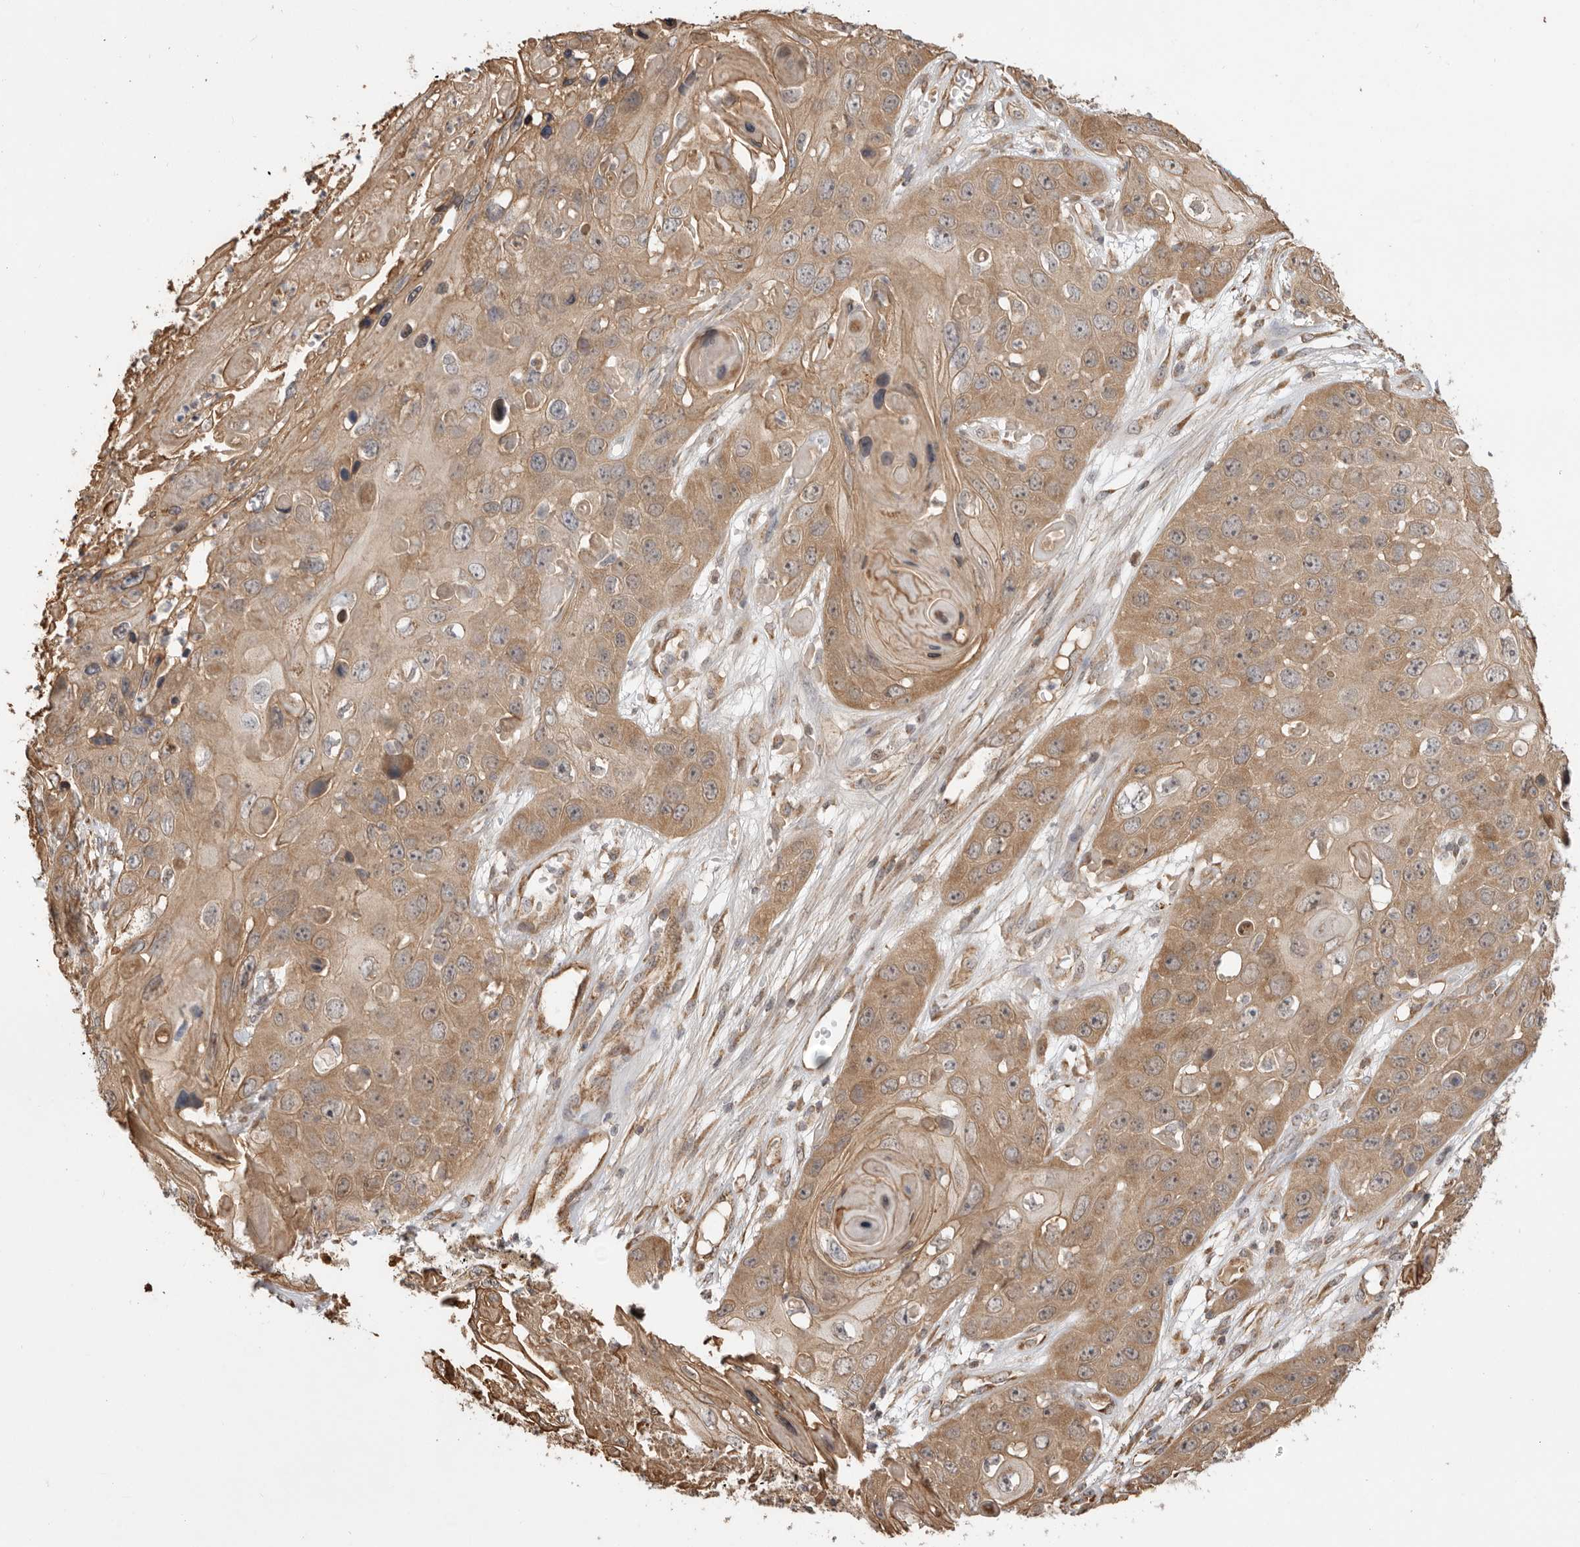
{"staining": {"intensity": "moderate", "quantity": ">75%", "location": "cytoplasmic/membranous"}, "tissue": "skin cancer", "cell_type": "Tumor cells", "image_type": "cancer", "snomed": [{"axis": "morphology", "description": "Squamous cell carcinoma, NOS"}, {"axis": "topography", "description": "Skin"}], "caption": "IHC (DAB (3,3'-diaminobenzidine)) staining of human squamous cell carcinoma (skin) reveals moderate cytoplasmic/membranous protein positivity in about >75% of tumor cells.", "gene": "DPH7", "patient": {"sex": "male", "age": 55}}